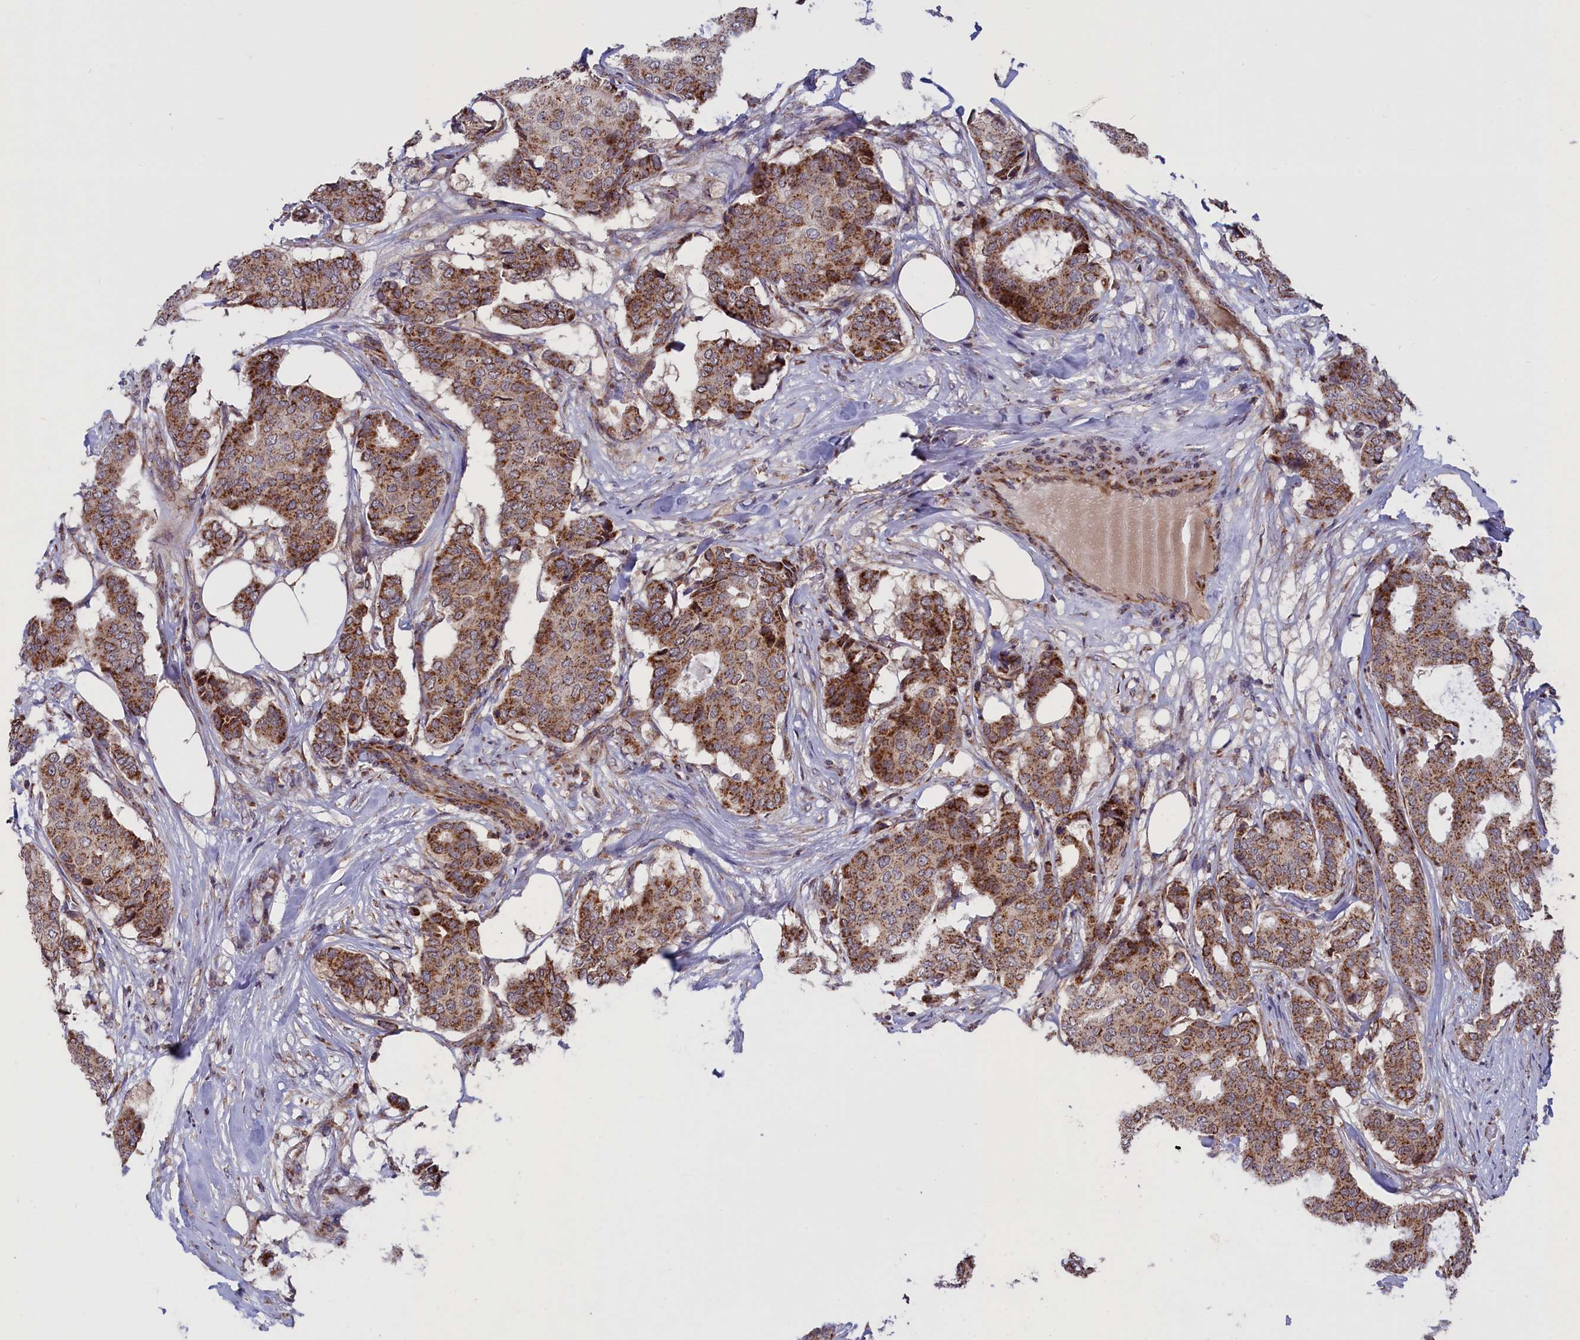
{"staining": {"intensity": "moderate", "quantity": ">75%", "location": "cytoplasmic/membranous"}, "tissue": "breast cancer", "cell_type": "Tumor cells", "image_type": "cancer", "snomed": [{"axis": "morphology", "description": "Duct carcinoma"}, {"axis": "topography", "description": "Breast"}], "caption": "DAB (3,3'-diaminobenzidine) immunohistochemical staining of breast cancer (invasive ductal carcinoma) exhibits moderate cytoplasmic/membranous protein expression in approximately >75% of tumor cells.", "gene": "TIMM44", "patient": {"sex": "female", "age": 75}}